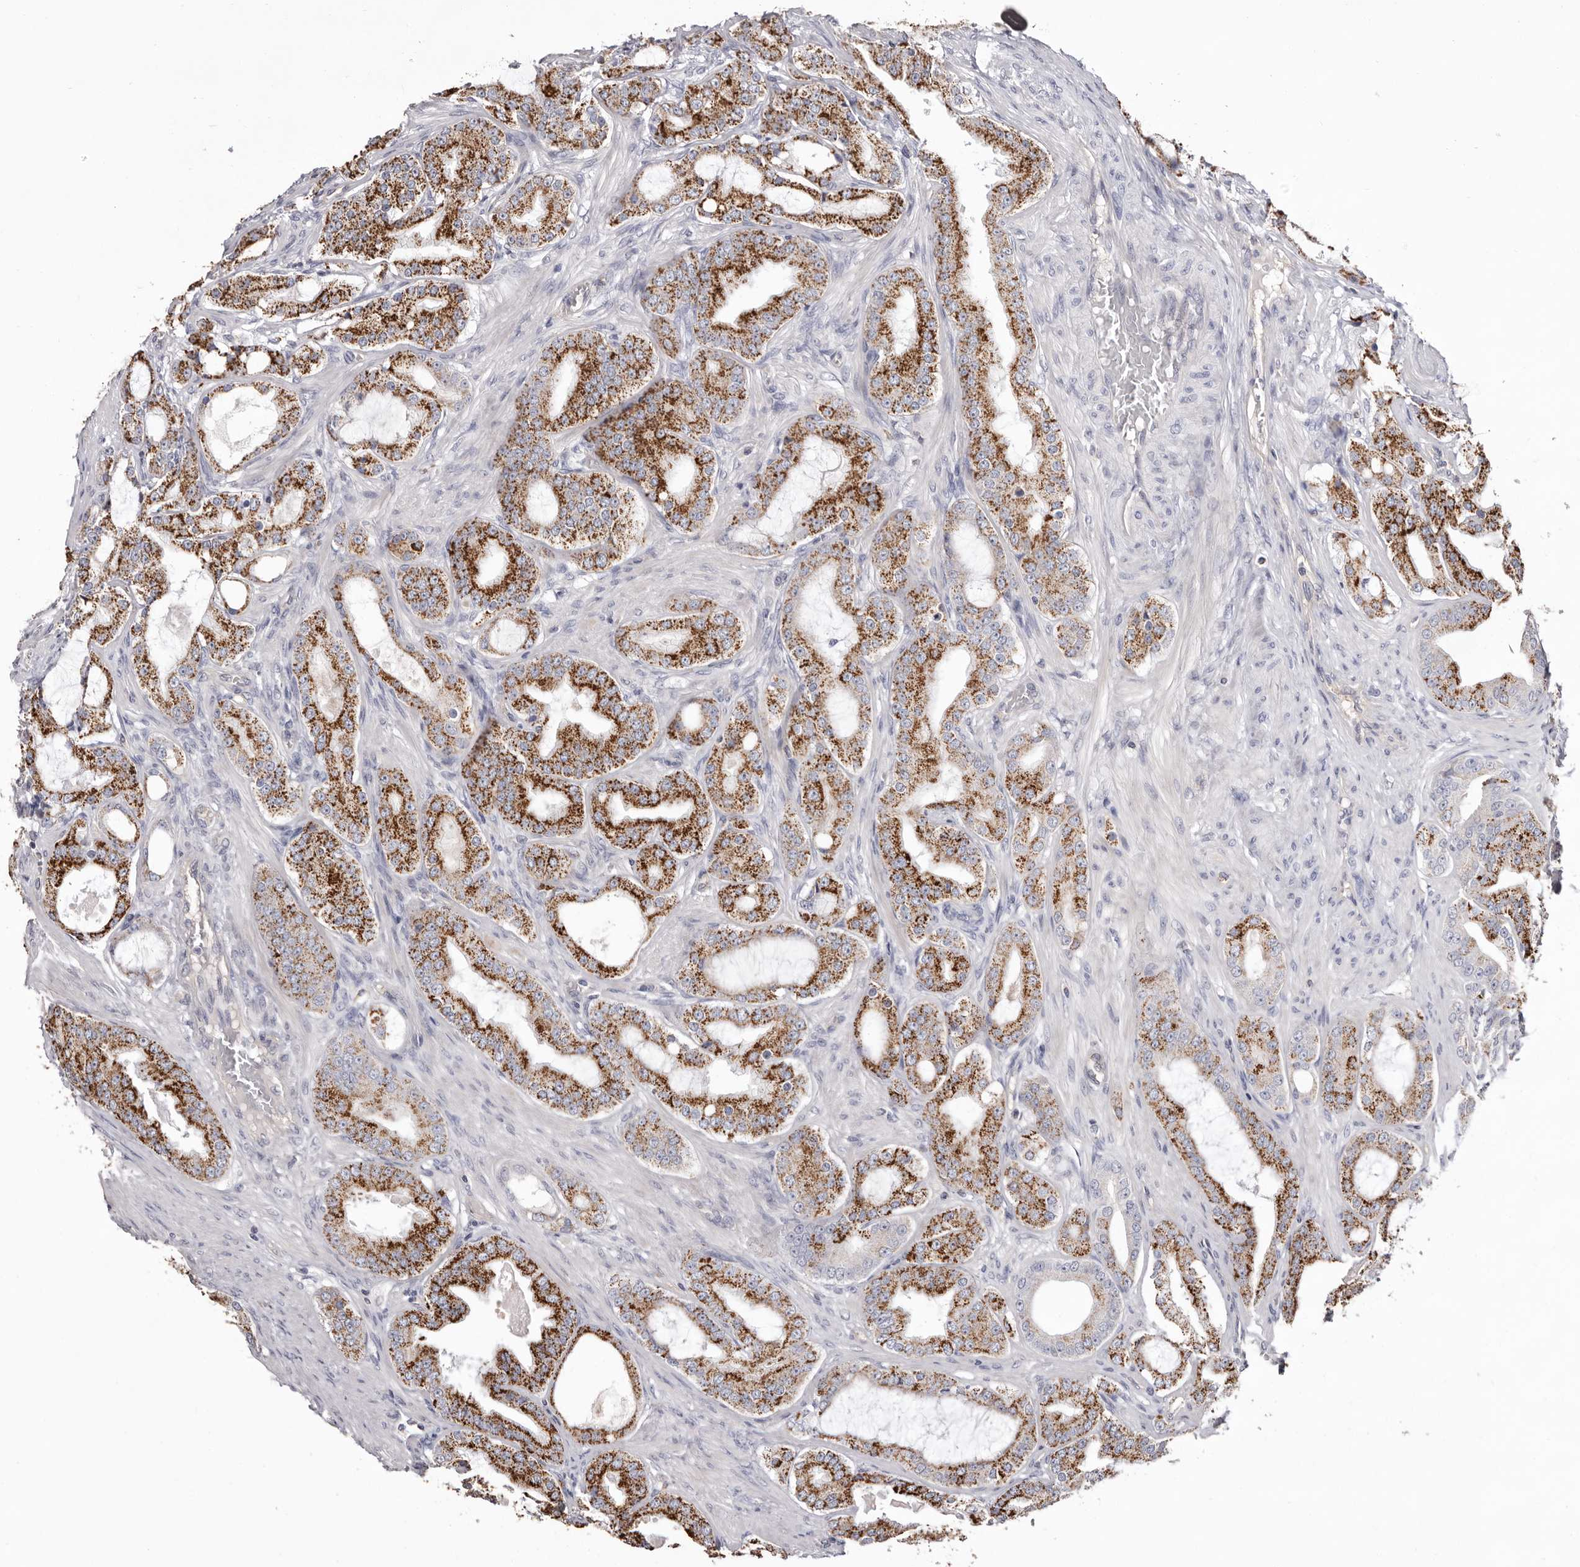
{"staining": {"intensity": "strong", "quantity": ">75%", "location": "cytoplasmic/membranous"}, "tissue": "prostate cancer", "cell_type": "Tumor cells", "image_type": "cancer", "snomed": [{"axis": "morphology", "description": "Adenocarcinoma, High grade"}, {"axis": "topography", "description": "Prostate"}], "caption": "Approximately >75% of tumor cells in adenocarcinoma (high-grade) (prostate) reveal strong cytoplasmic/membranous protein positivity as visualized by brown immunohistochemical staining.", "gene": "MMACHC", "patient": {"sex": "male", "age": 60}}